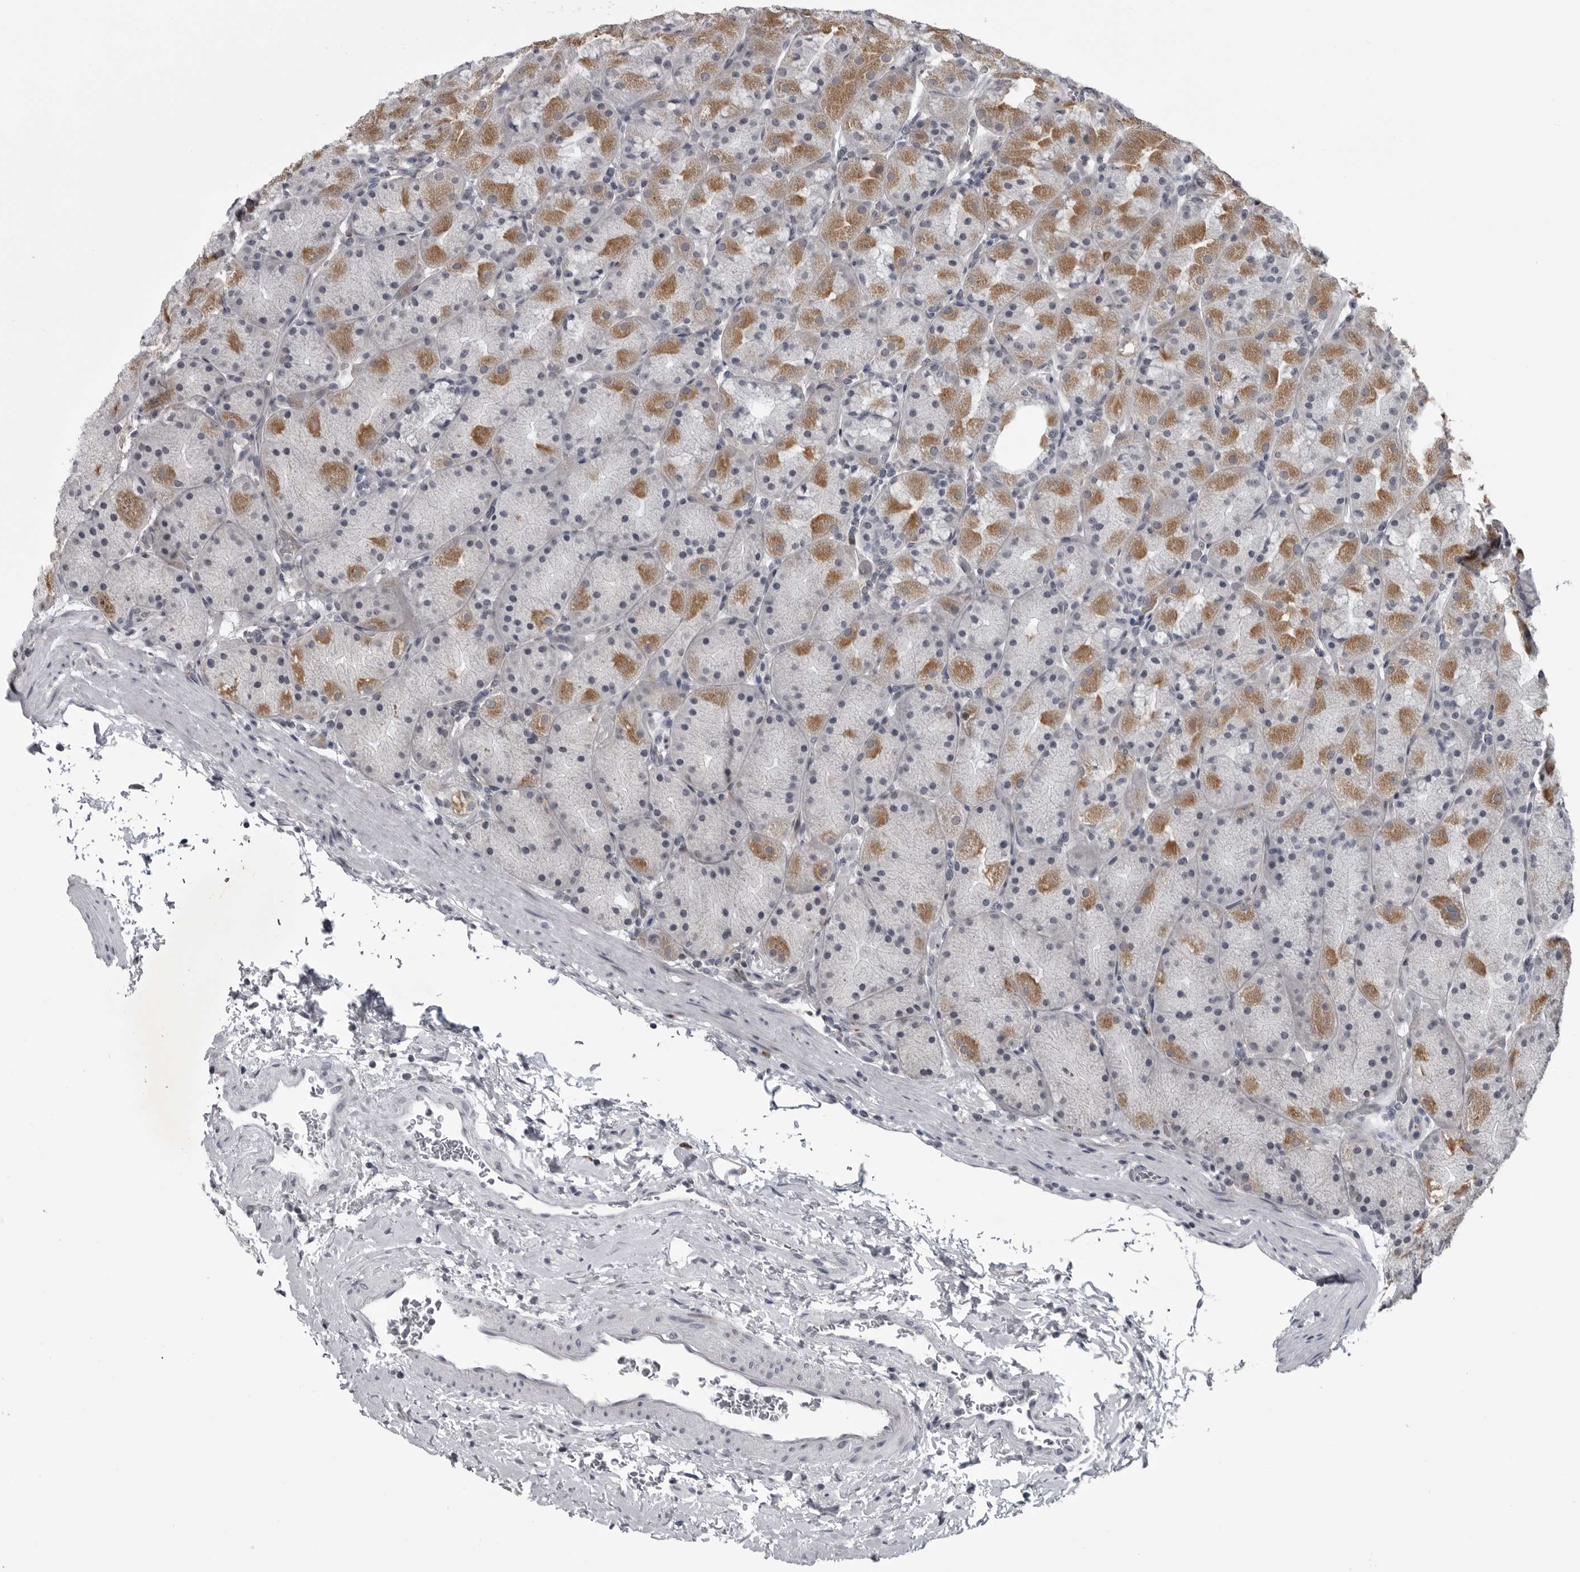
{"staining": {"intensity": "moderate", "quantity": "25%-75%", "location": "cytoplasmic/membranous"}, "tissue": "stomach", "cell_type": "Glandular cells", "image_type": "normal", "snomed": [{"axis": "morphology", "description": "Normal tissue, NOS"}, {"axis": "topography", "description": "Stomach, upper"}, {"axis": "topography", "description": "Stomach"}], "caption": "This image shows immunohistochemistry (IHC) staining of benign stomach, with medium moderate cytoplasmic/membranous positivity in approximately 25%-75% of glandular cells.", "gene": "LYSMD1", "patient": {"sex": "male", "age": 48}}